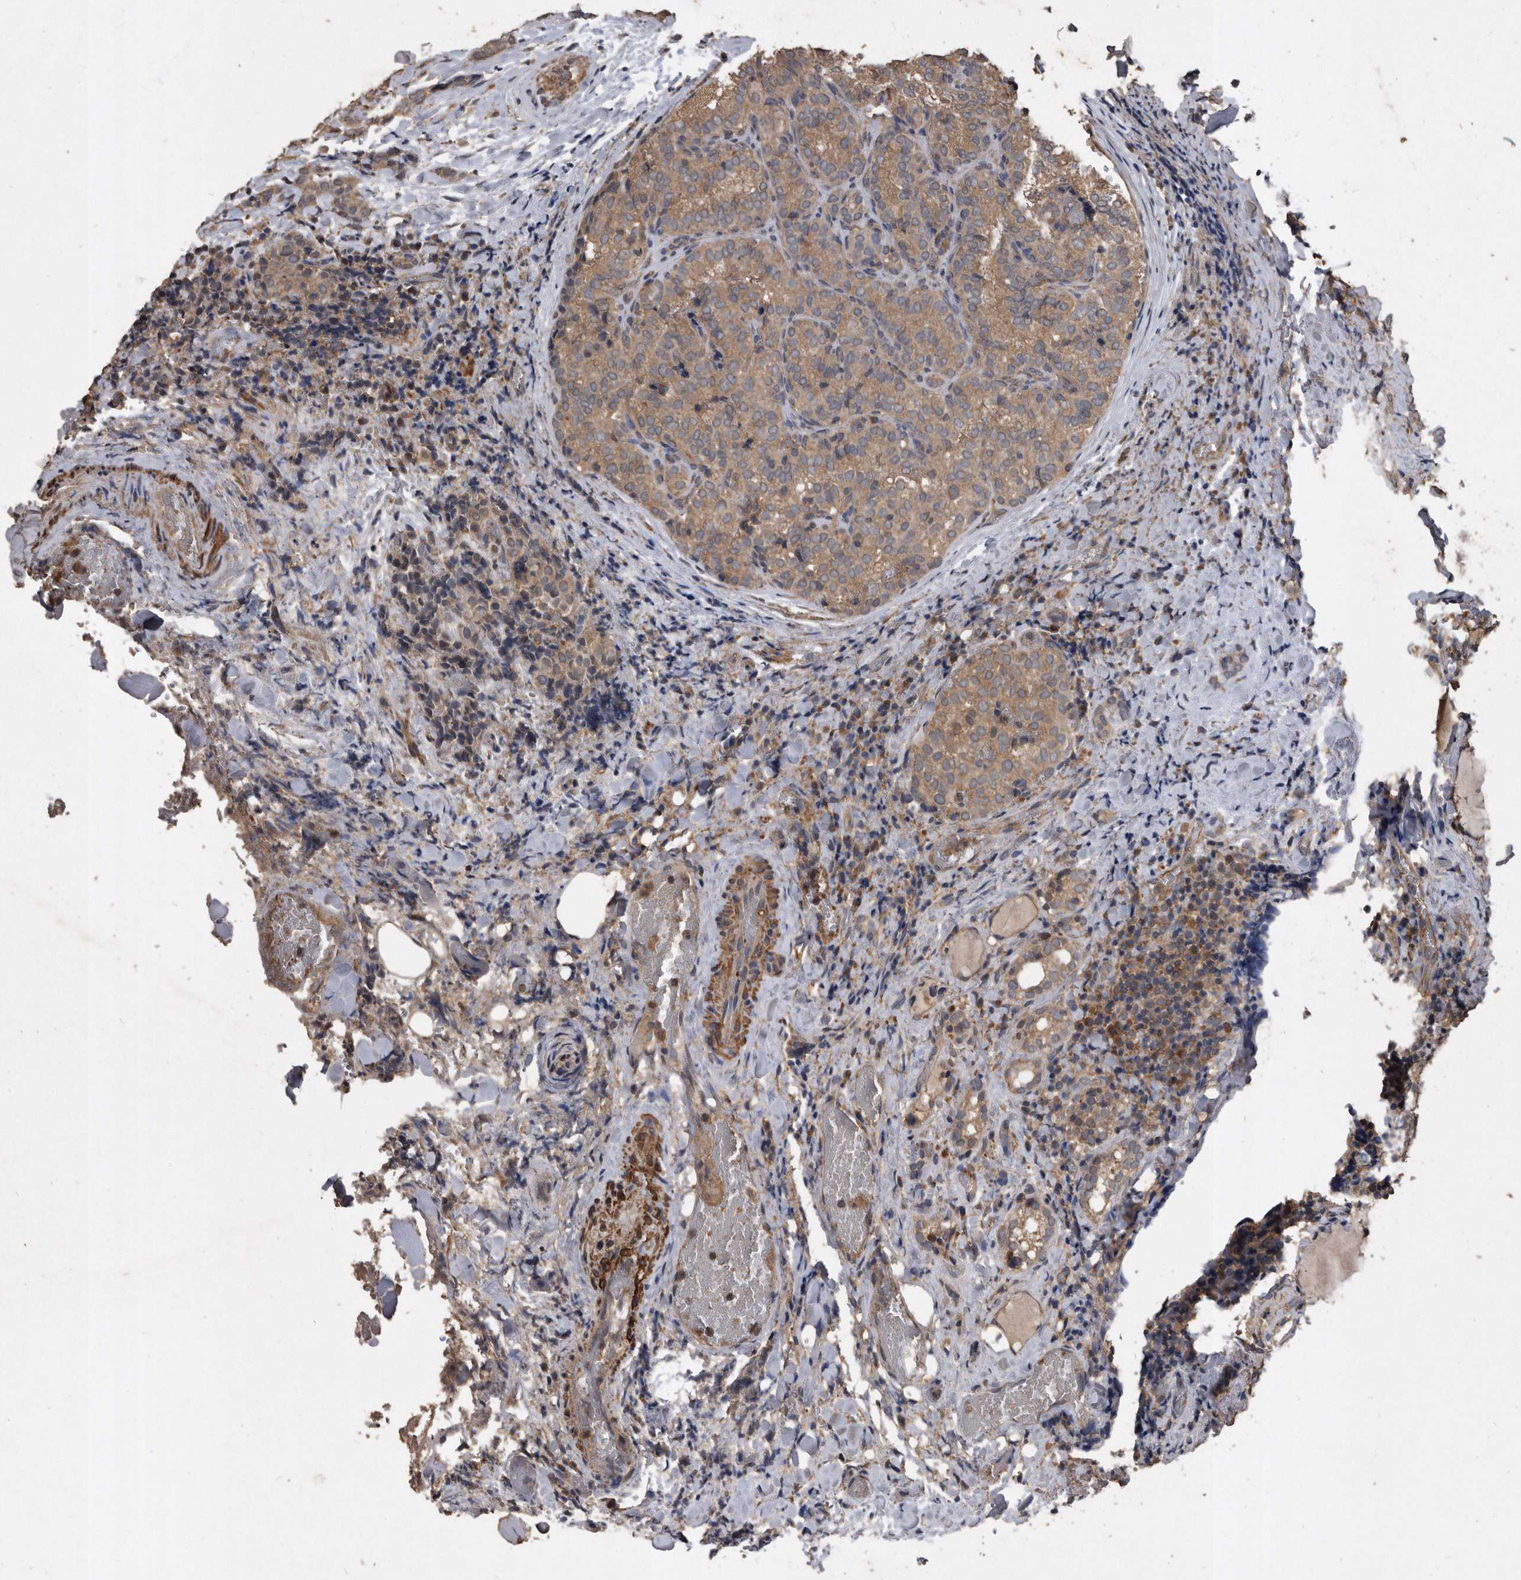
{"staining": {"intensity": "moderate", "quantity": ">75%", "location": "cytoplasmic/membranous"}, "tissue": "thyroid cancer", "cell_type": "Tumor cells", "image_type": "cancer", "snomed": [{"axis": "morphology", "description": "Normal tissue, NOS"}, {"axis": "morphology", "description": "Papillary adenocarcinoma, NOS"}, {"axis": "topography", "description": "Thyroid gland"}], "caption": "About >75% of tumor cells in thyroid papillary adenocarcinoma demonstrate moderate cytoplasmic/membranous protein staining as visualized by brown immunohistochemical staining.", "gene": "NRBP1", "patient": {"sex": "female", "age": 30}}